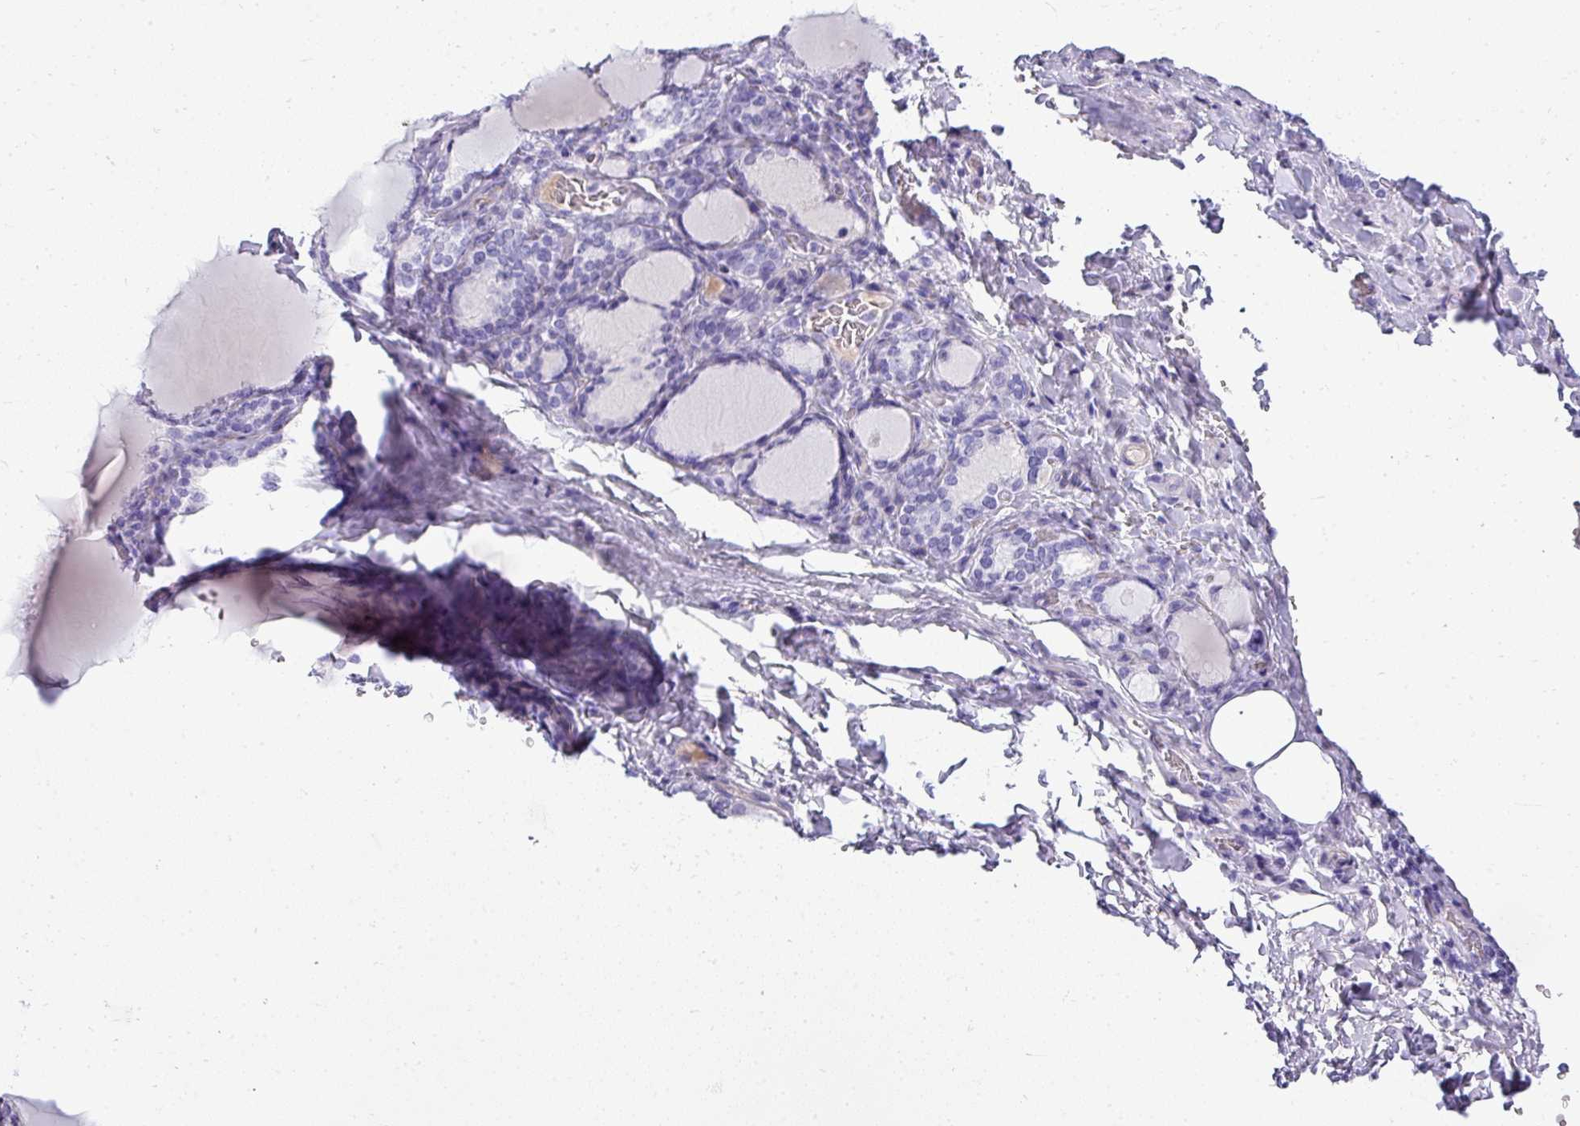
{"staining": {"intensity": "negative", "quantity": "none", "location": "none"}, "tissue": "thyroid gland", "cell_type": "Glandular cells", "image_type": "normal", "snomed": [{"axis": "morphology", "description": "Normal tissue, NOS"}, {"axis": "topography", "description": "Thyroid gland"}], "caption": "Photomicrograph shows no significant protein expression in glandular cells of benign thyroid gland.", "gene": "VCX2", "patient": {"sex": "female", "age": 31}}